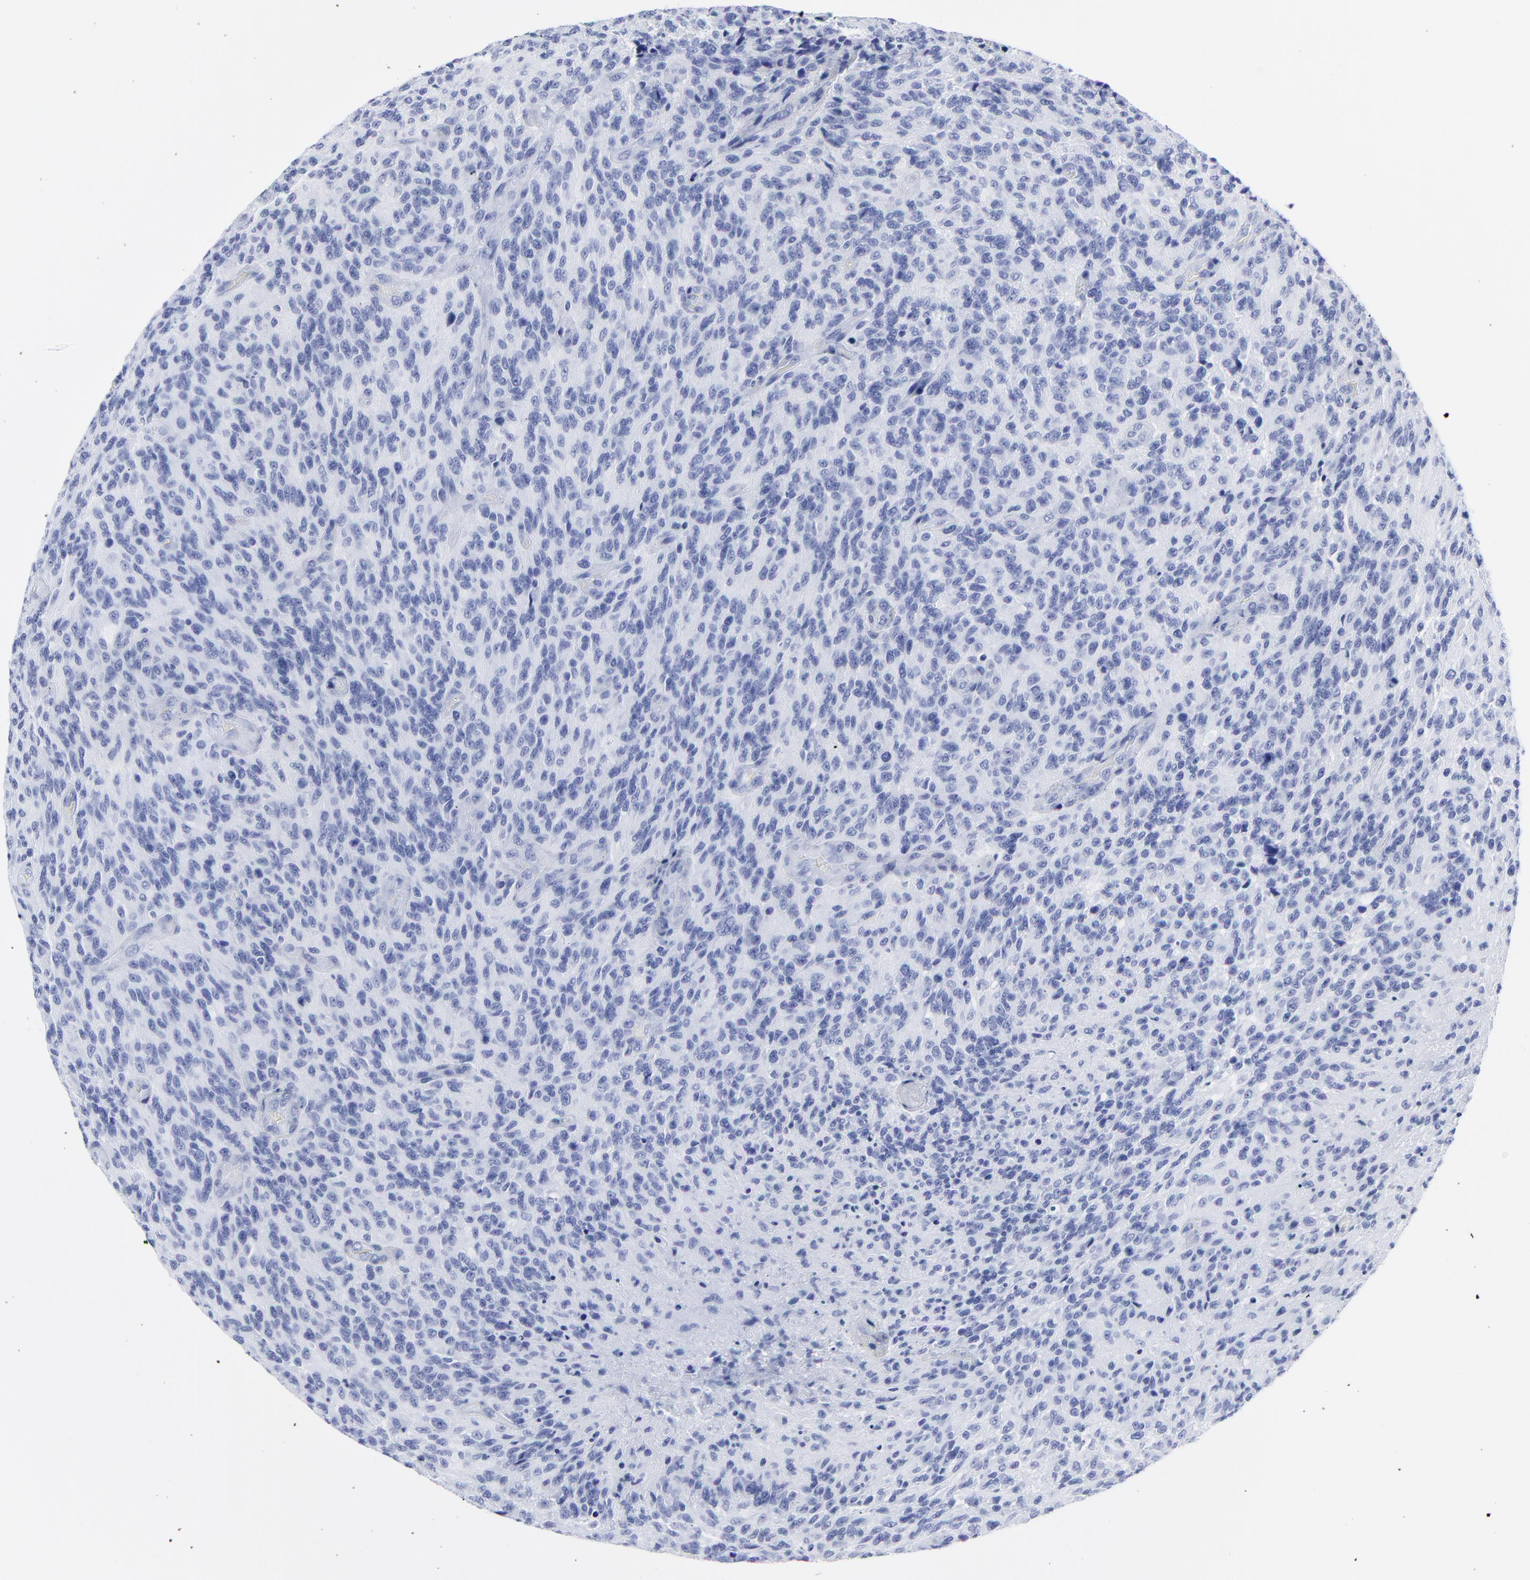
{"staining": {"intensity": "negative", "quantity": "none", "location": "none"}, "tissue": "glioma", "cell_type": "Tumor cells", "image_type": "cancer", "snomed": [{"axis": "morphology", "description": "Normal tissue, NOS"}, {"axis": "morphology", "description": "Glioma, malignant, High grade"}, {"axis": "topography", "description": "Cerebral cortex"}], "caption": "This is an IHC image of malignant high-grade glioma. There is no positivity in tumor cells.", "gene": "DCN", "patient": {"sex": "male", "age": 56}}